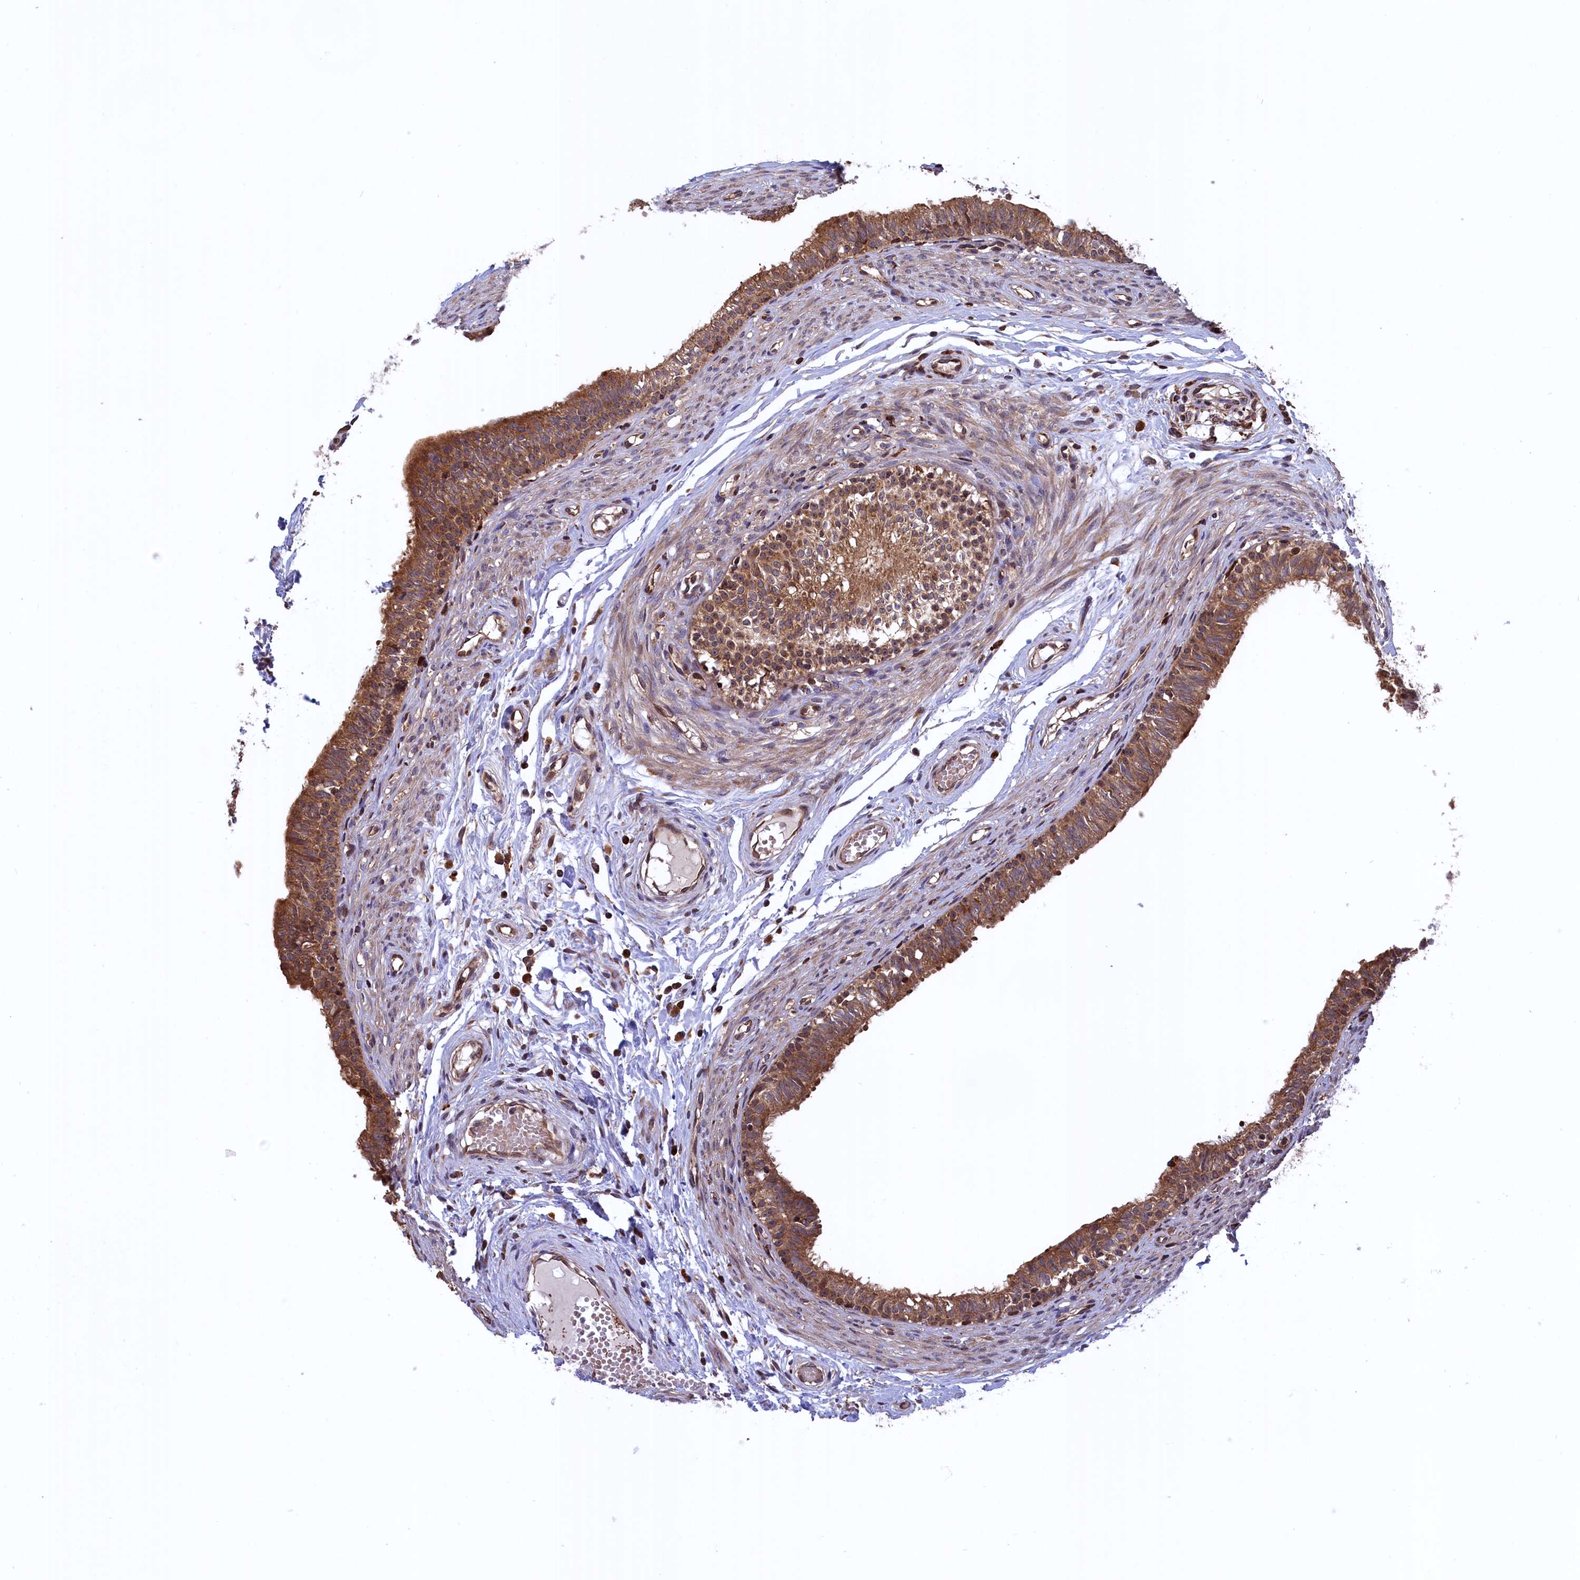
{"staining": {"intensity": "strong", "quantity": ">75%", "location": "cytoplasmic/membranous"}, "tissue": "epididymis", "cell_type": "Glandular cells", "image_type": "normal", "snomed": [{"axis": "morphology", "description": "Normal tissue, NOS"}, {"axis": "topography", "description": "Epididymis, spermatic cord, NOS"}], "caption": "Glandular cells reveal high levels of strong cytoplasmic/membranous staining in about >75% of cells in normal epididymis.", "gene": "PLA2G4C", "patient": {"sex": "male", "age": 22}}